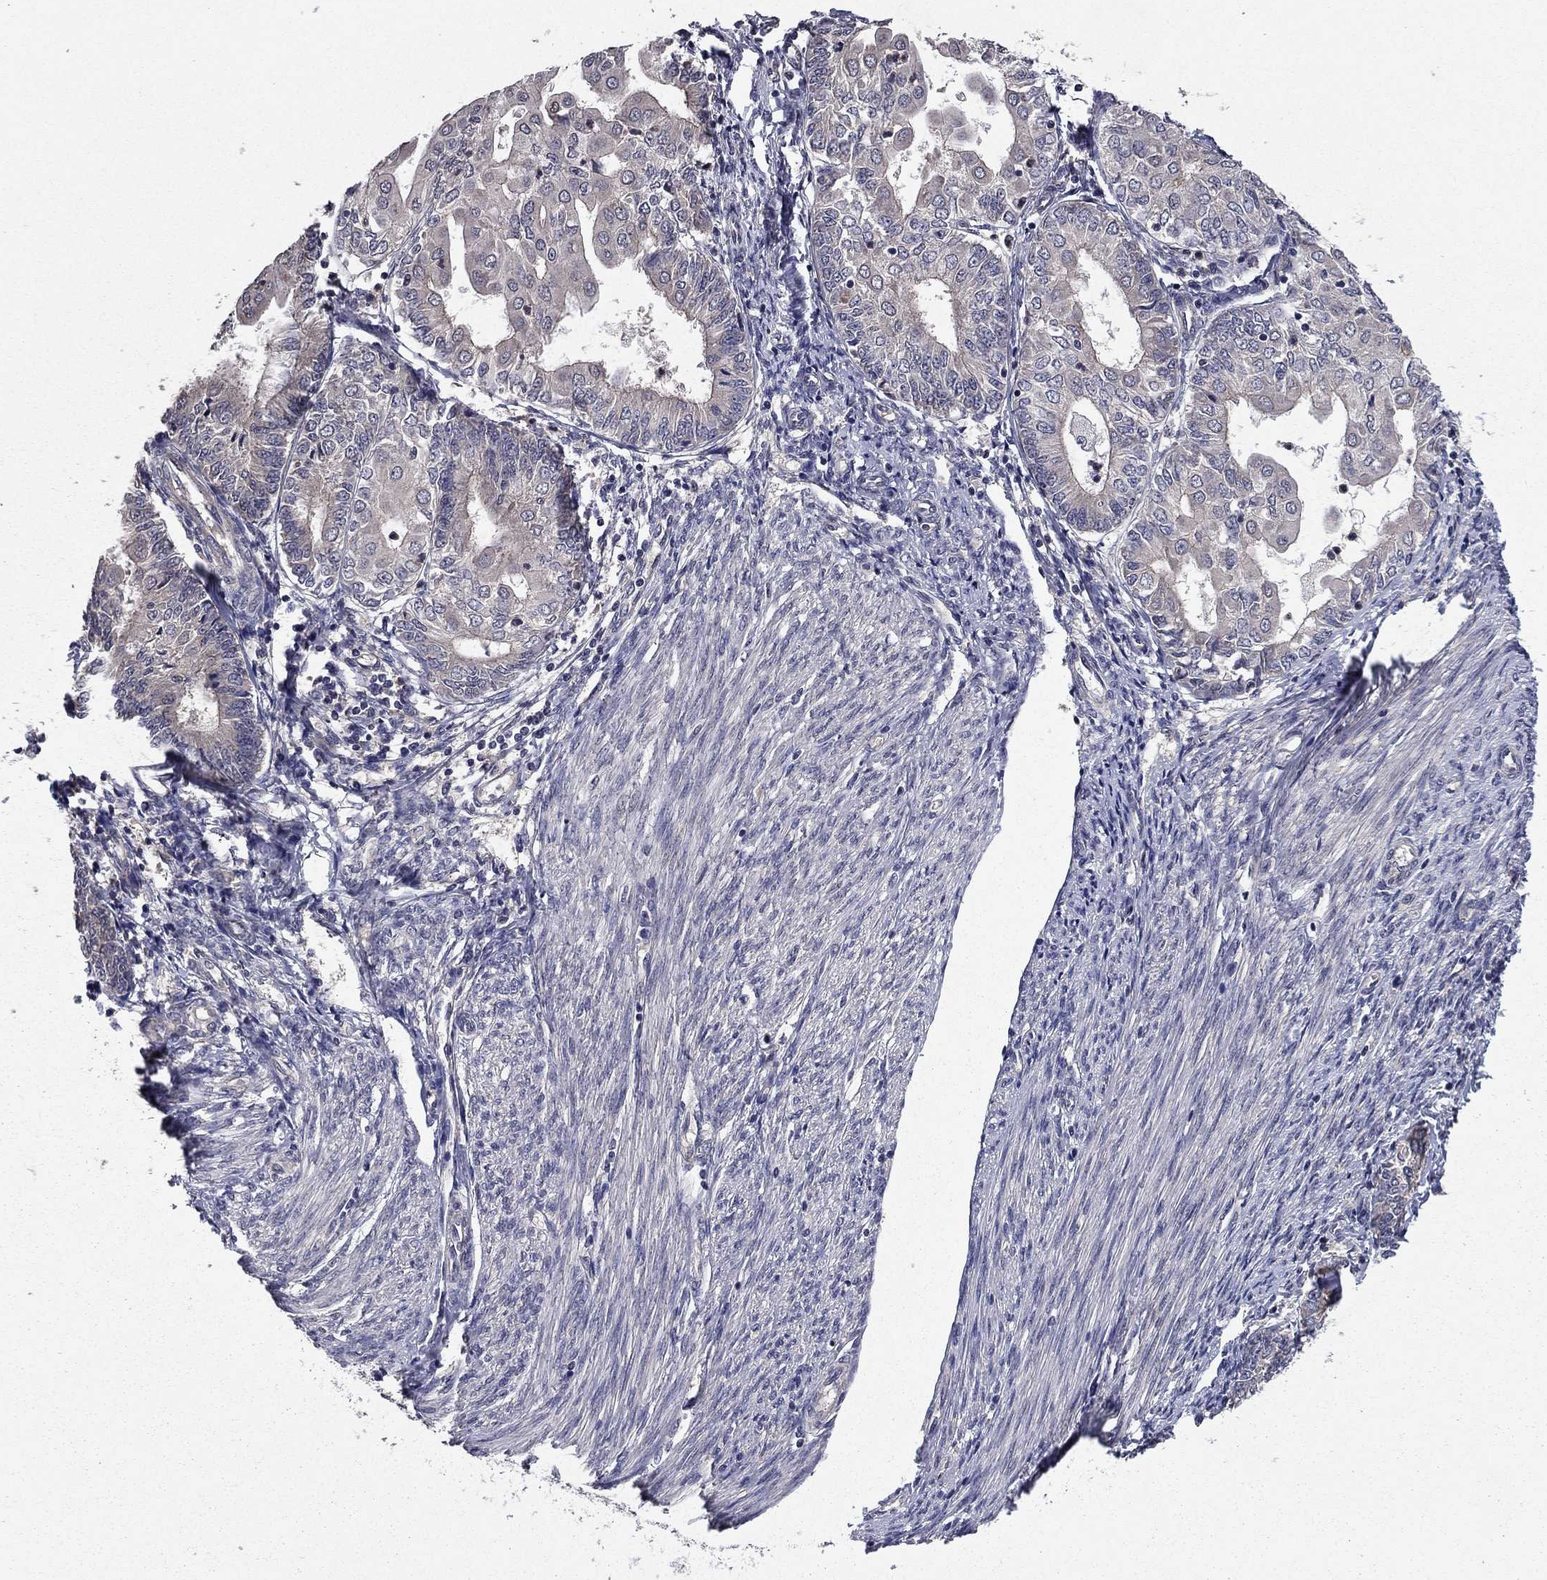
{"staining": {"intensity": "negative", "quantity": "none", "location": "none"}, "tissue": "endometrial cancer", "cell_type": "Tumor cells", "image_type": "cancer", "snomed": [{"axis": "morphology", "description": "Adenocarcinoma, NOS"}, {"axis": "topography", "description": "Endometrium"}], "caption": "Tumor cells show no significant staining in endometrial cancer (adenocarcinoma).", "gene": "PROS1", "patient": {"sex": "female", "age": 68}}